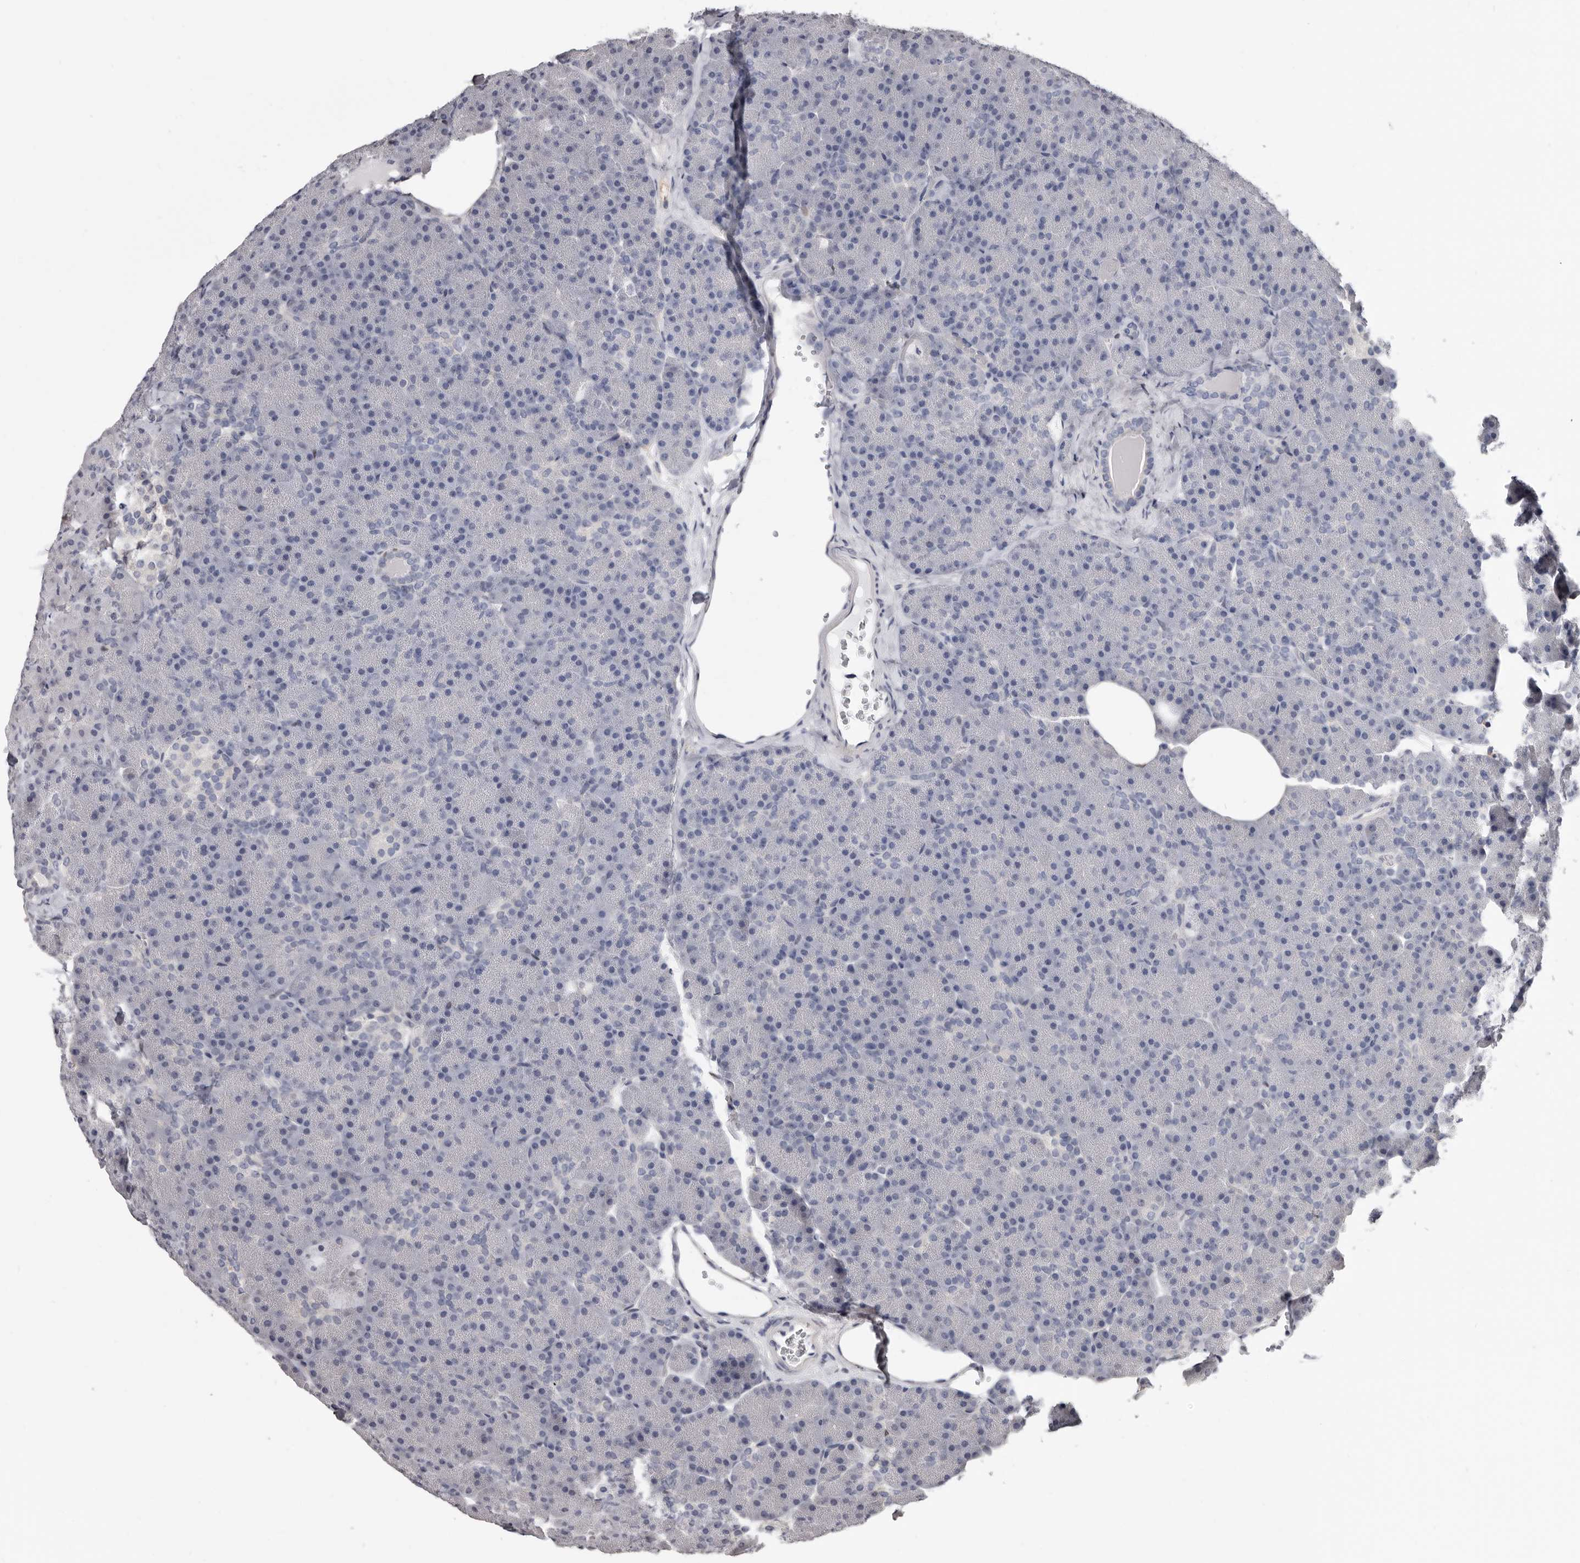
{"staining": {"intensity": "negative", "quantity": "none", "location": "none"}, "tissue": "pancreas", "cell_type": "Exocrine glandular cells", "image_type": "normal", "snomed": [{"axis": "morphology", "description": "Normal tissue, NOS"}, {"axis": "morphology", "description": "Carcinoid, malignant, NOS"}, {"axis": "topography", "description": "Pancreas"}], "caption": "DAB immunohistochemical staining of unremarkable pancreas exhibits no significant expression in exocrine glandular cells.", "gene": "KHDRBS2", "patient": {"sex": "female", "age": 35}}